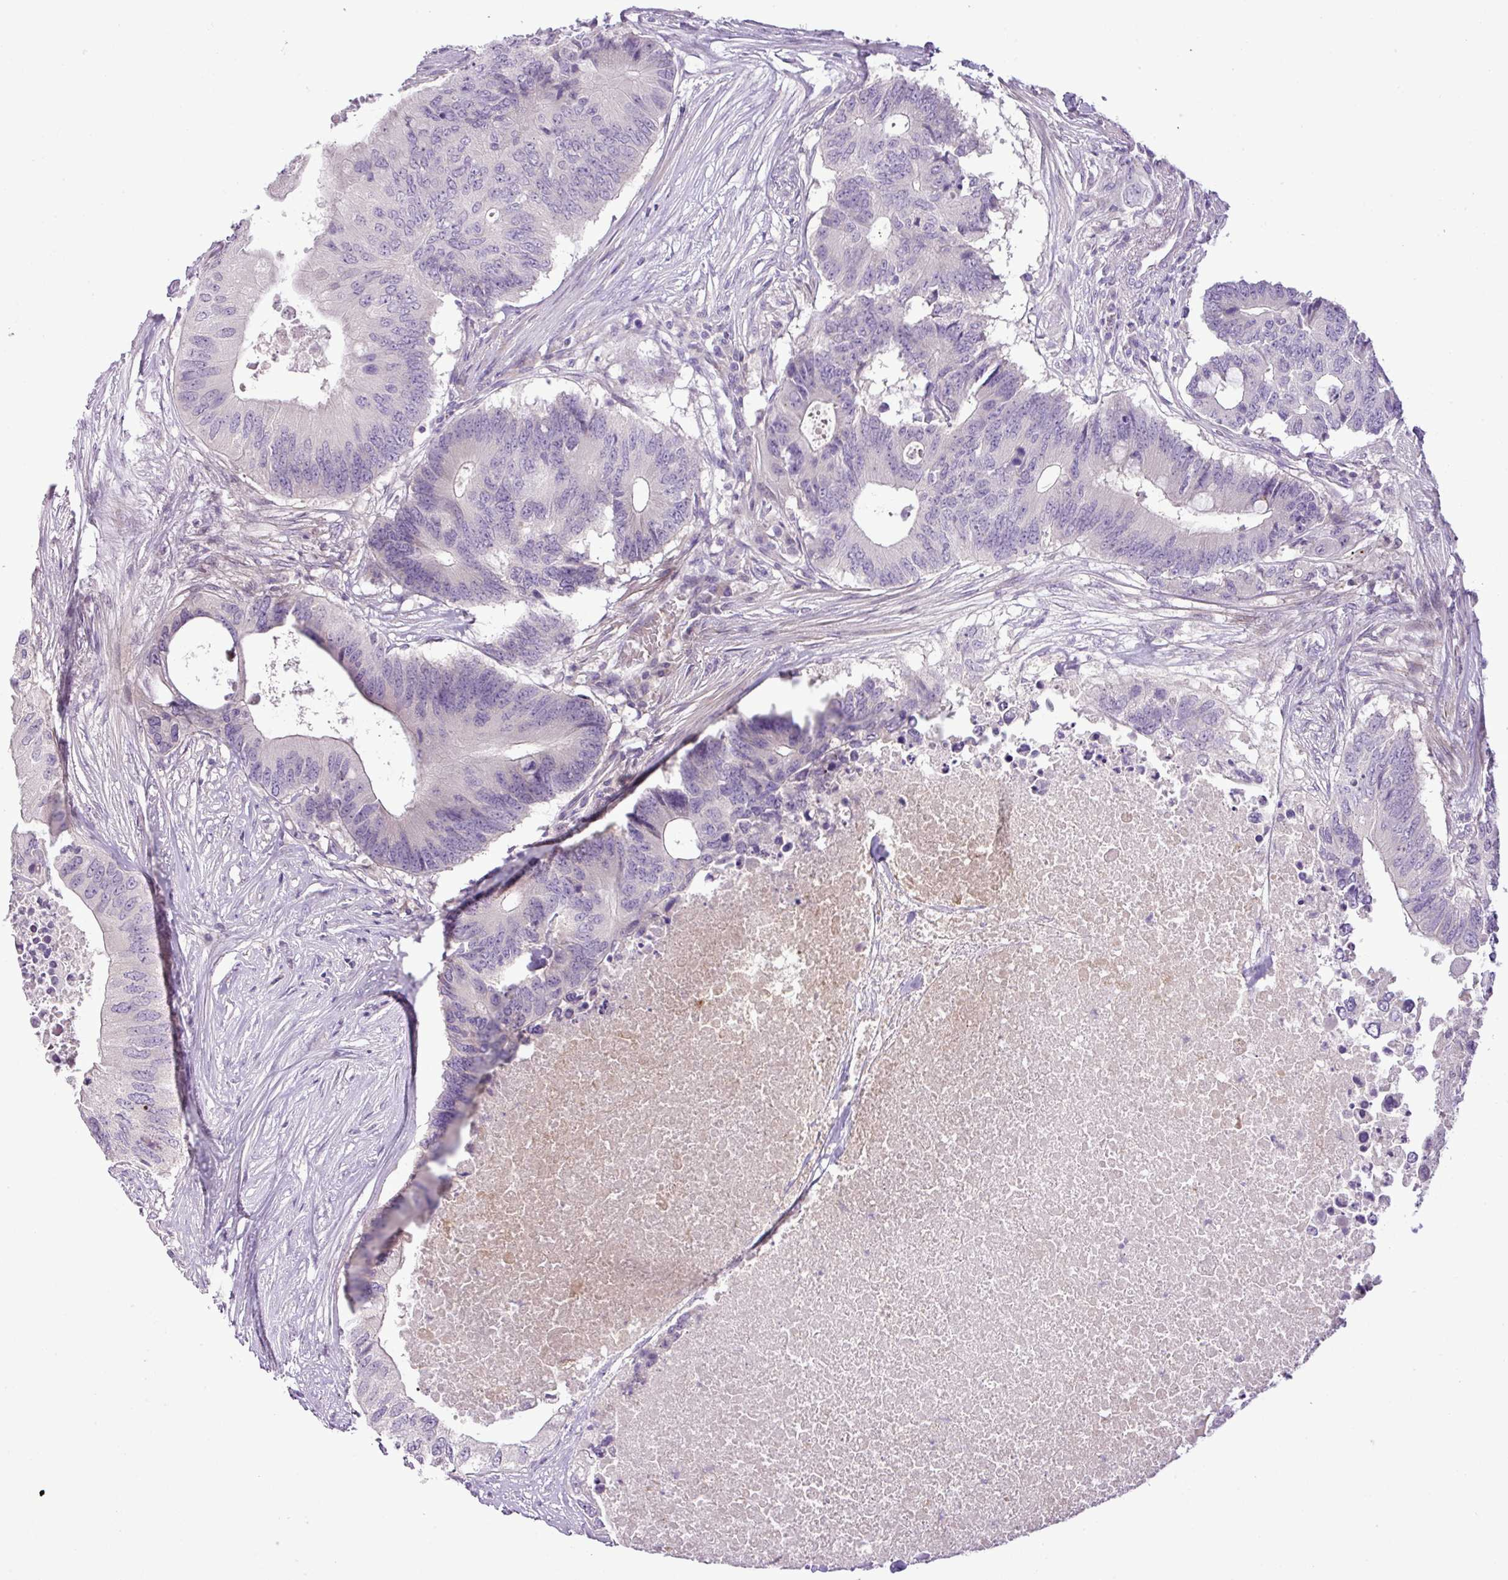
{"staining": {"intensity": "negative", "quantity": "none", "location": "none"}, "tissue": "colorectal cancer", "cell_type": "Tumor cells", "image_type": "cancer", "snomed": [{"axis": "morphology", "description": "Adenocarcinoma, NOS"}, {"axis": "topography", "description": "Colon"}], "caption": "Human colorectal adenocarcinoma stained for a protein using immunohistochemistry reveals no expression in tumor cells.", "gene": "DNAJB13", "patient": {"sex": "male", "age": 71}}